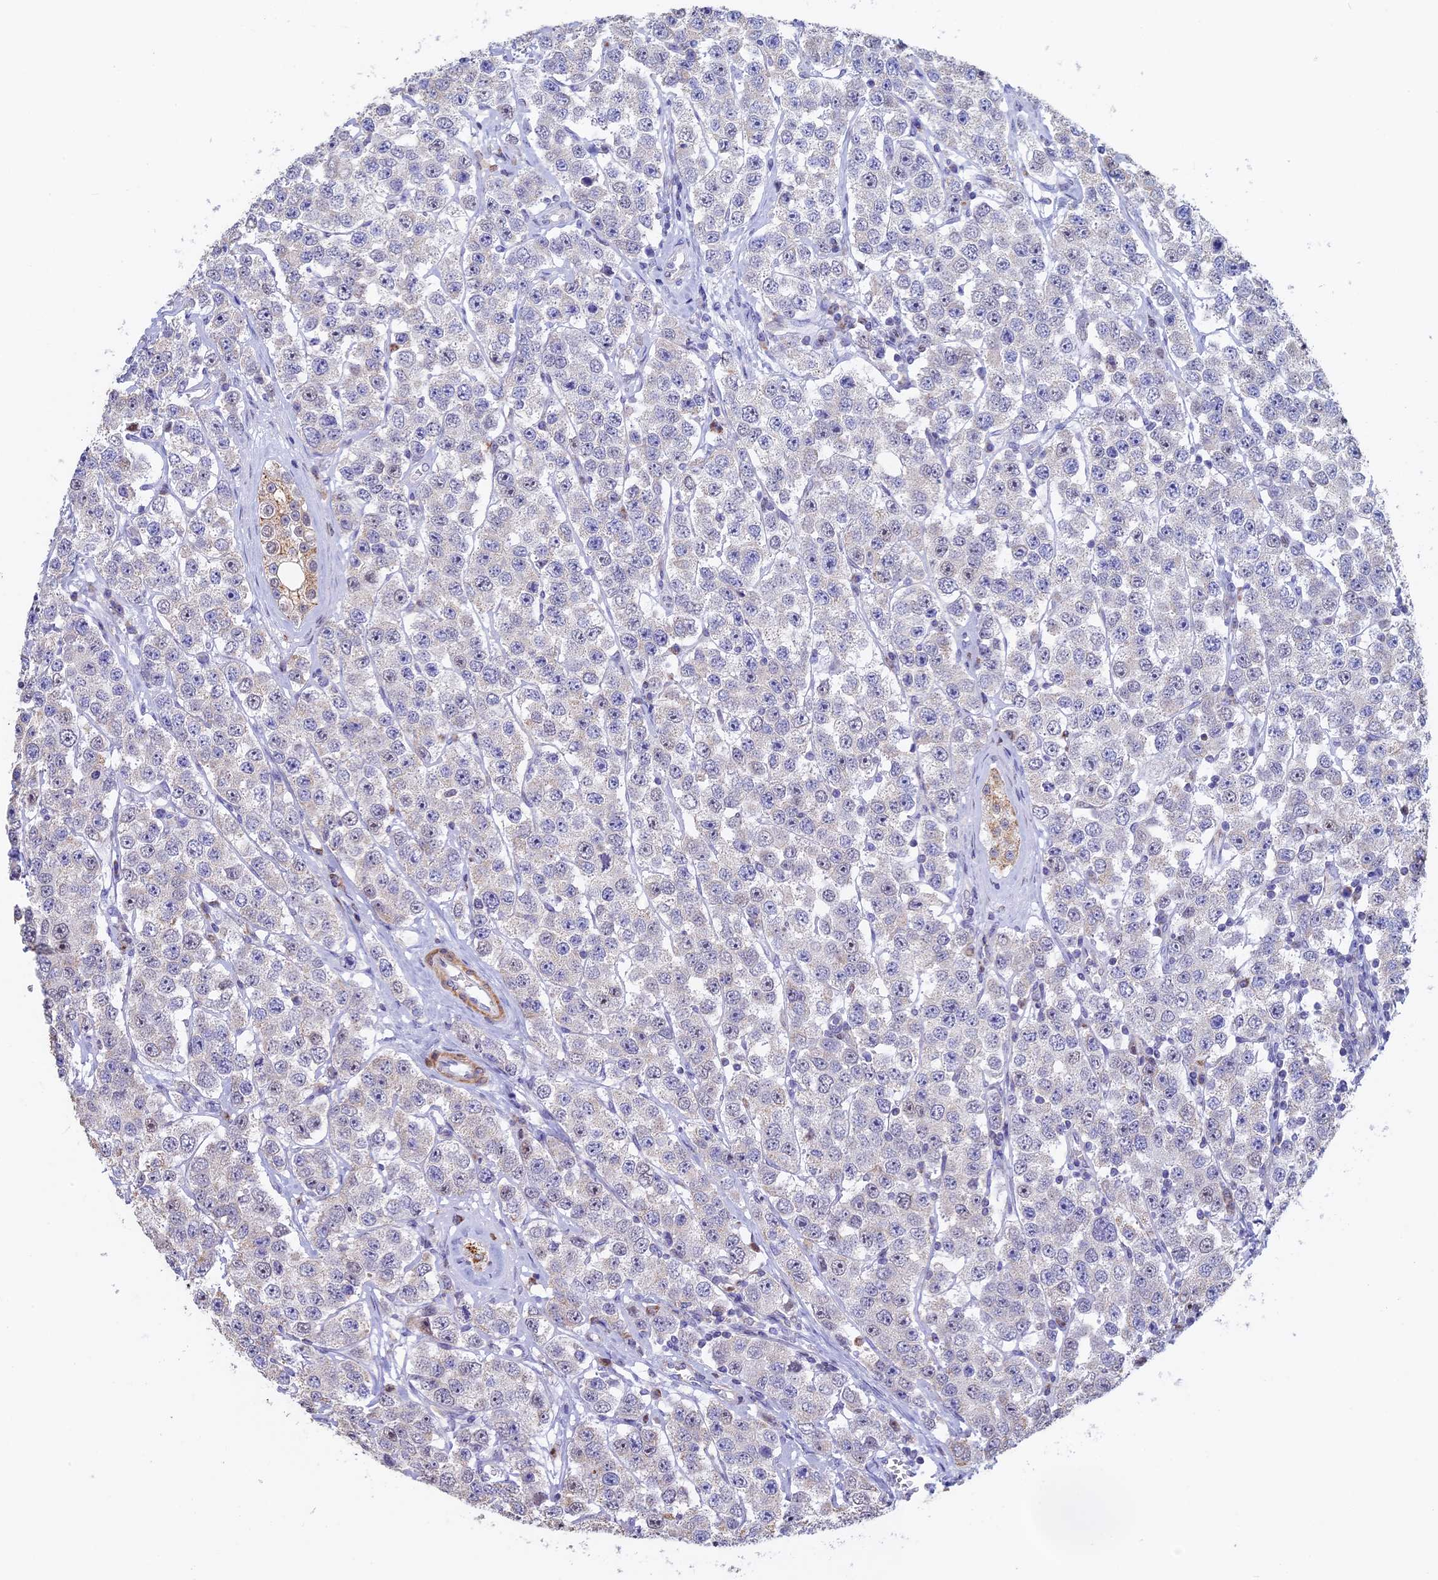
{"staining": {"intensity": "negative", "quantity": "none", "location": "none"}, "tissue": "testis cancer", "cell_type": "Tumor cells", "image_type": "cancer", "snomed": [{"axis": "morphology", "description": "Seminoma, NOS"}, {"axis": "topography", "description": "Testis"}], "caption": "An image of testis cancer stained for a protein demonstrates no brown staining in tumor cells. The staining is performed using DAB brown chromogen with nuclei counter-stained in using hematoxylin.", "gene": "ACSS1", "patient": {"sex": "male", "age": 28}}